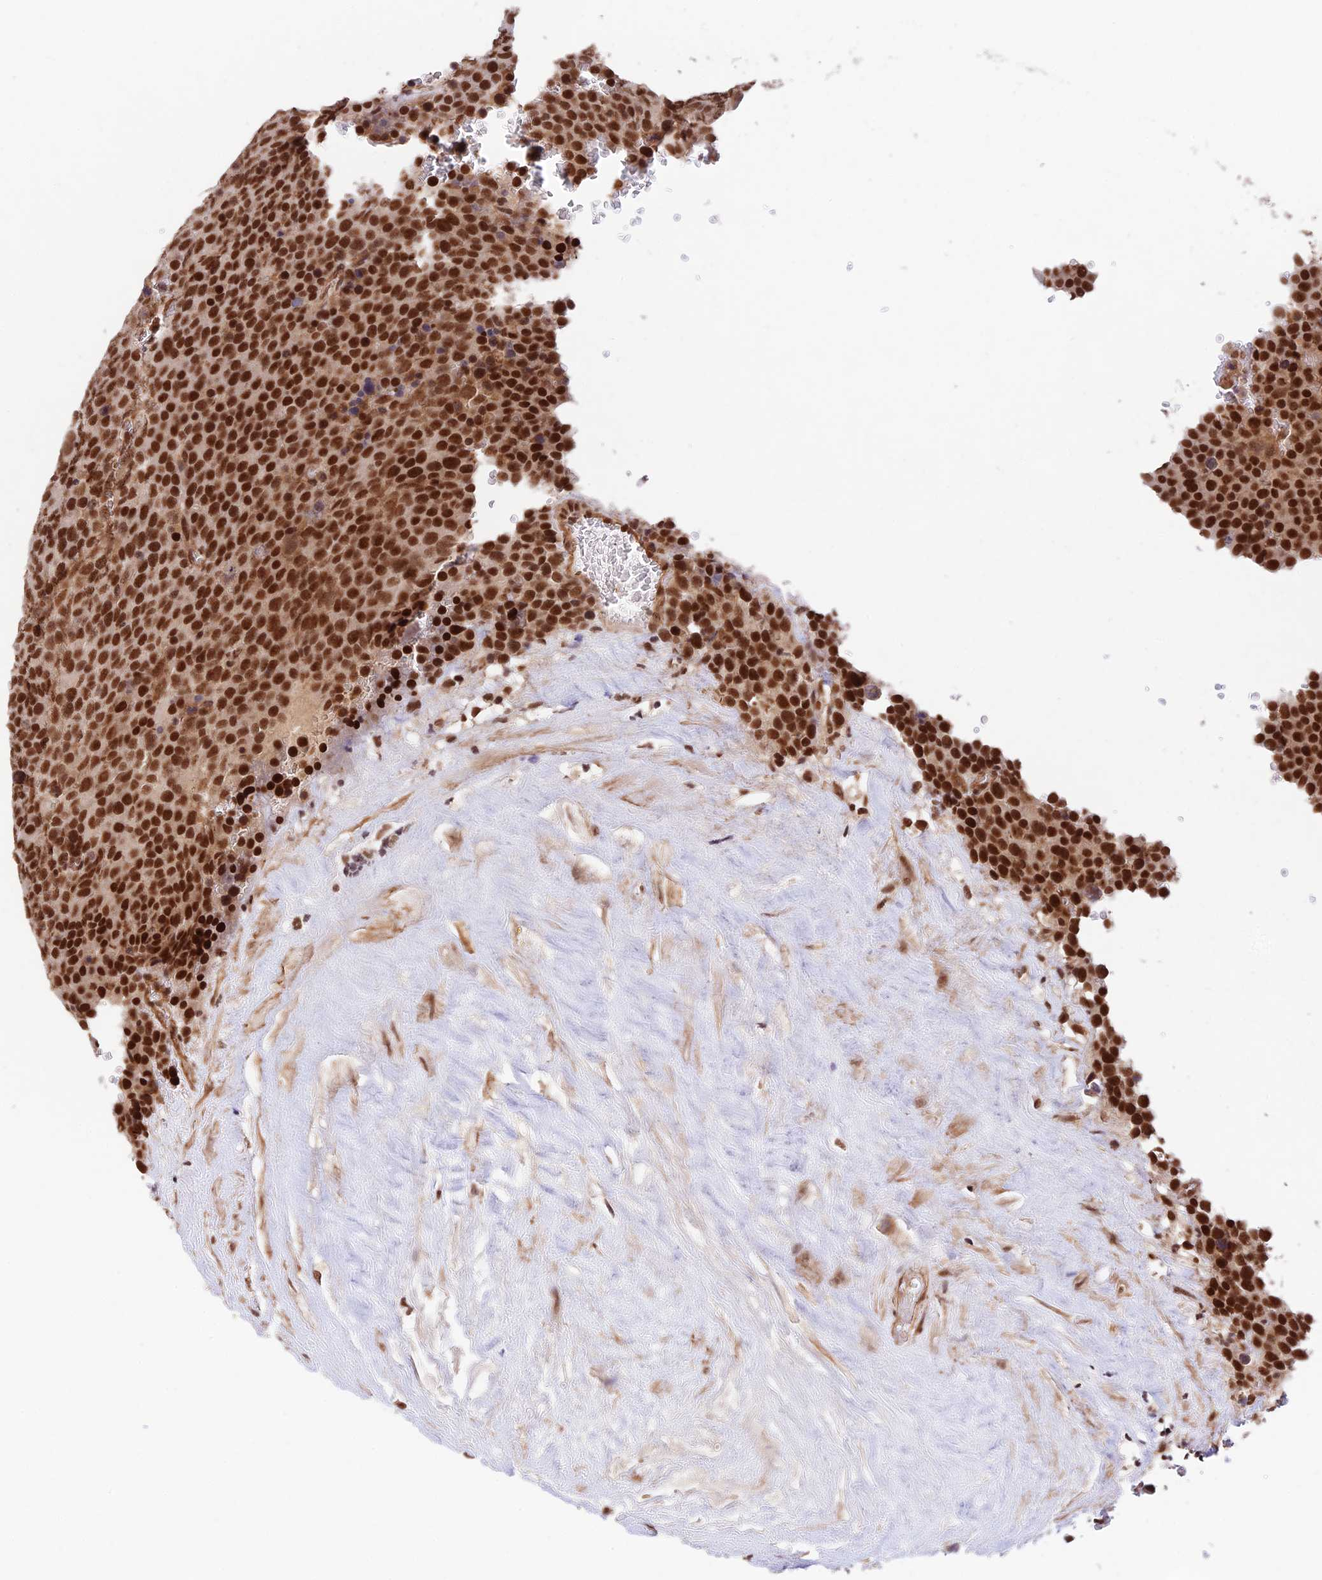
{"staining": {"intensity": "strong", "quantity": ">75%", "location": "nuclear"}, "tissue": "testis cancer", "cell_type": "Tumor cells", "image_type": "cancer", "snomed": [{"axis": "morphology", "description": "Seminoma, NOS"}, {"axis": "topography", "description": "Testis"}], "caption": "DAB (3,3'-diaminobenzidine) immunohistochemical staining of human seminoma (testis) shows strong nuclear protein staining in about >75% of tumor cells. (IHC, brightfield microscopy, high magnification).", "gene": "RBM42", "patient": {"sex": "male", "age": 71}}